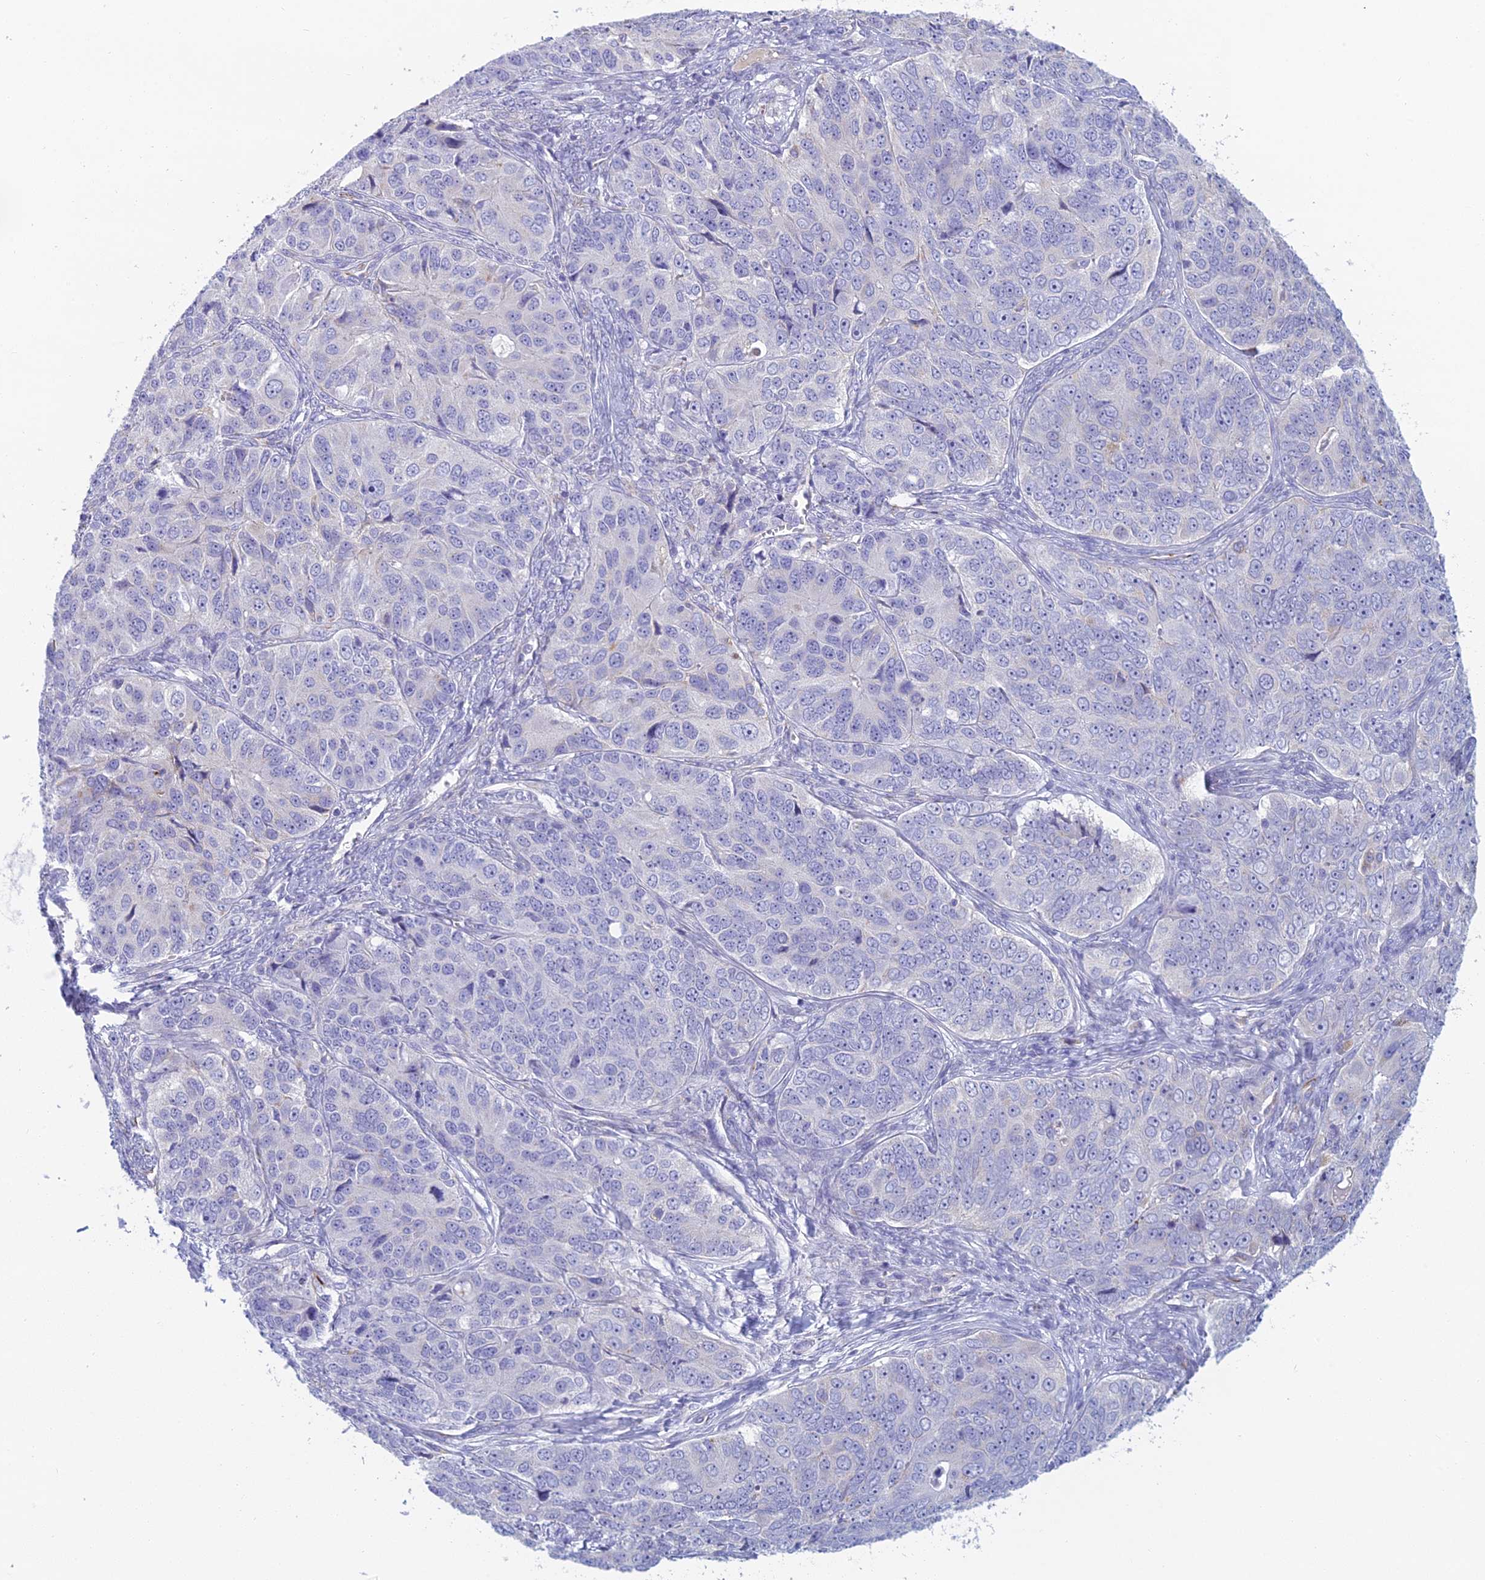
{"staining": {"intensity": "negative", "quantity": "none", "location": "none"}, "tissue": "ovarian cancer", "cell_type": "Tumor cells", "image_type": "cancer", "snomed": [{"axis": "morphology", "description": "Carcinoma, endometroid"}, {"axis": "topography", "description": "Ovary"}], "caption": "A histopathology image of human ovarian cancer is negative for staining in tumor cells. (Stains: DAB immunohistochemistry with hematoxylin counter stain, Microscopy: brightfield microscopy at high magnification).", "gene": "FERD3L", "patient": {"sex": "female", "age": 51}}